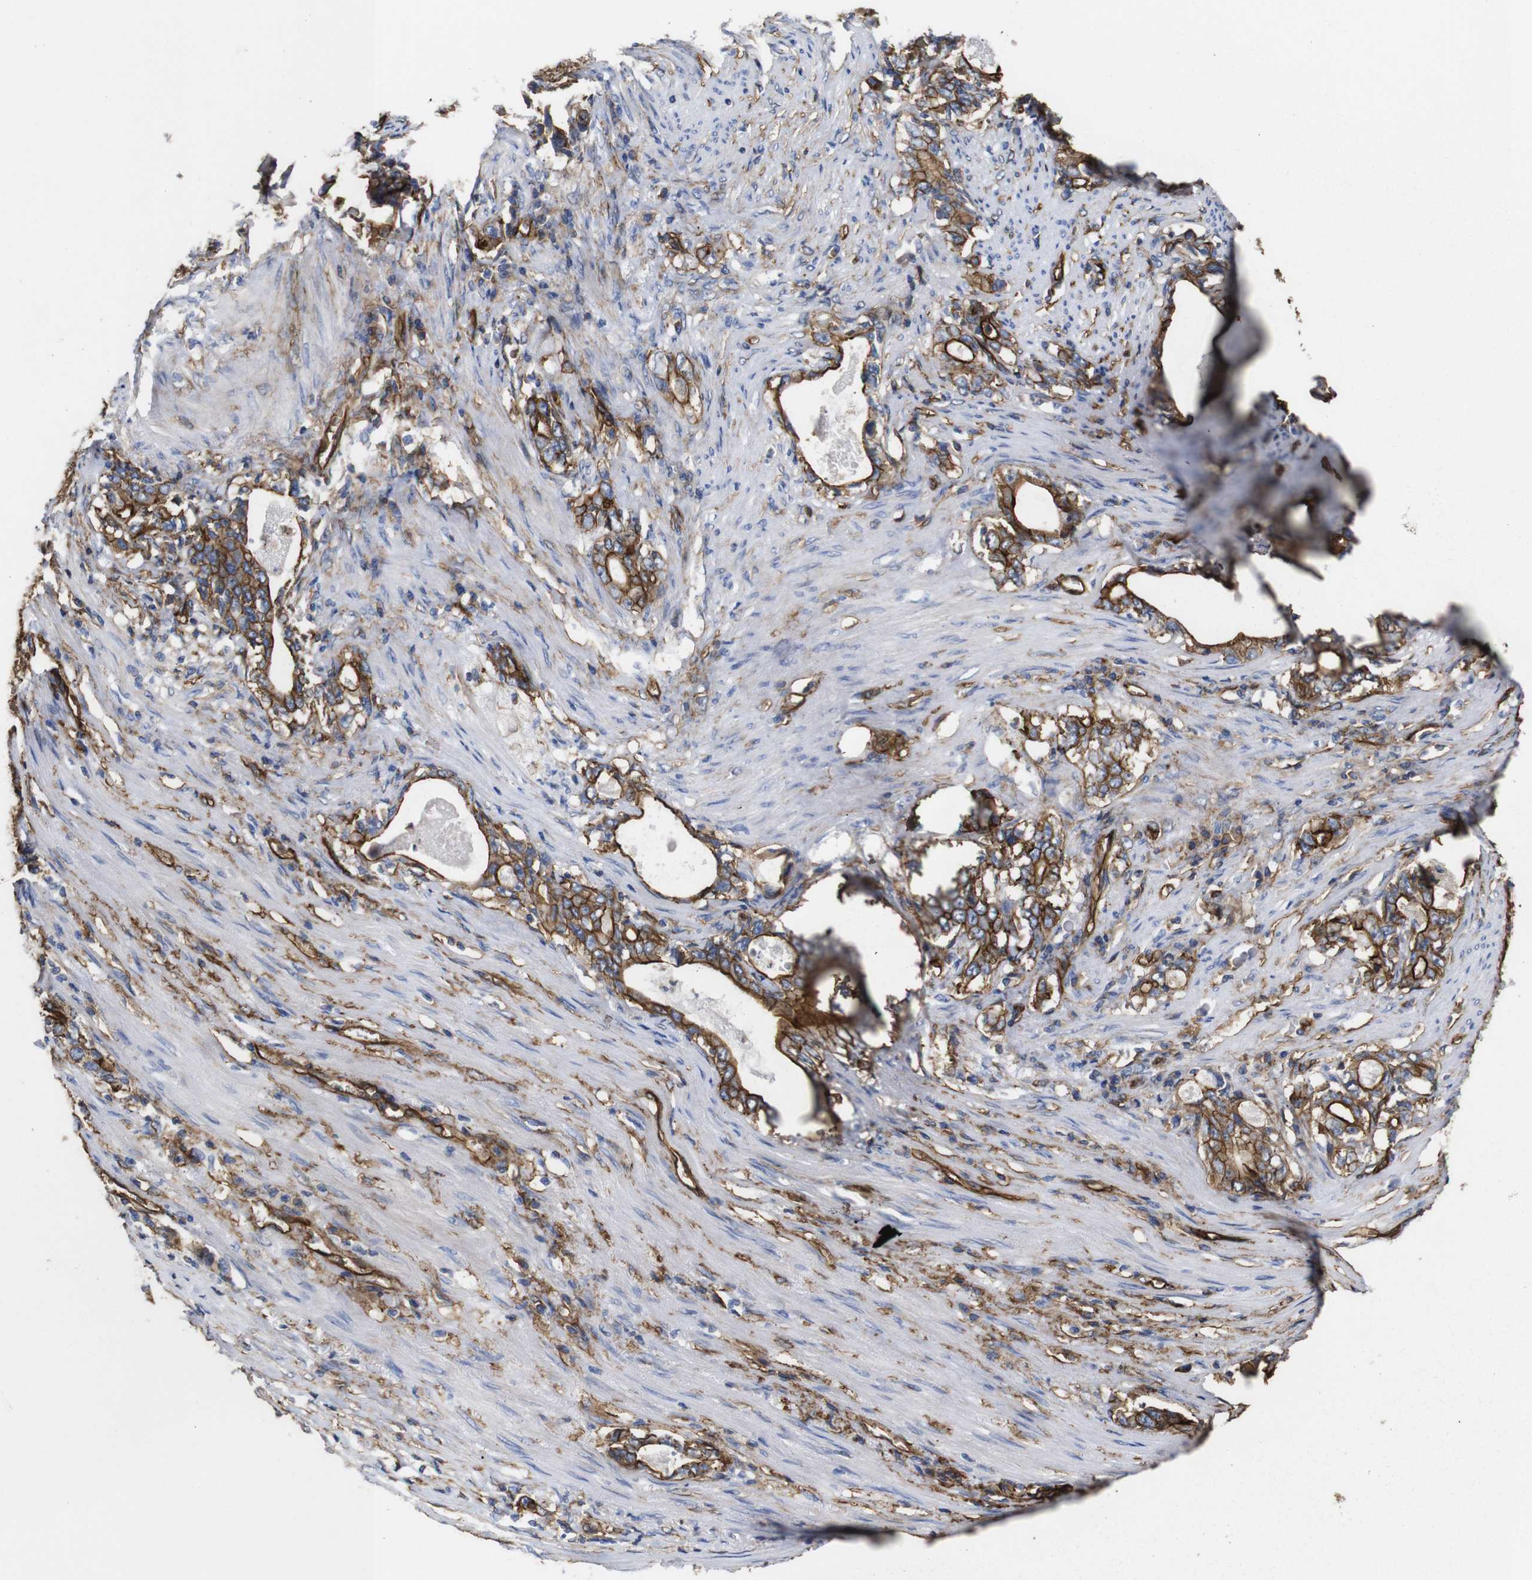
{"staining": {"intensity": "moderate", "quantity": ">75%", "location": "cytoplasmic/membranous"}, "tissue": "stomach cancer", "cell_type": "Tumor cells", "image_type": "cancer", "snomed": [{"axis": "morphology", "description": "Adenocarcinoma, NOS"}, {"axis": "topography", "description": "Stomach, lower"}], "caption": "This is a micrograph of immunohistochemistry staining of stomach adenocarcinoma, which shows moderate positivity in the cytoplasmic/membranous of tumor cells.", "gene": "SPTBN1", "patient": {"sex": "female", "age": 72}}